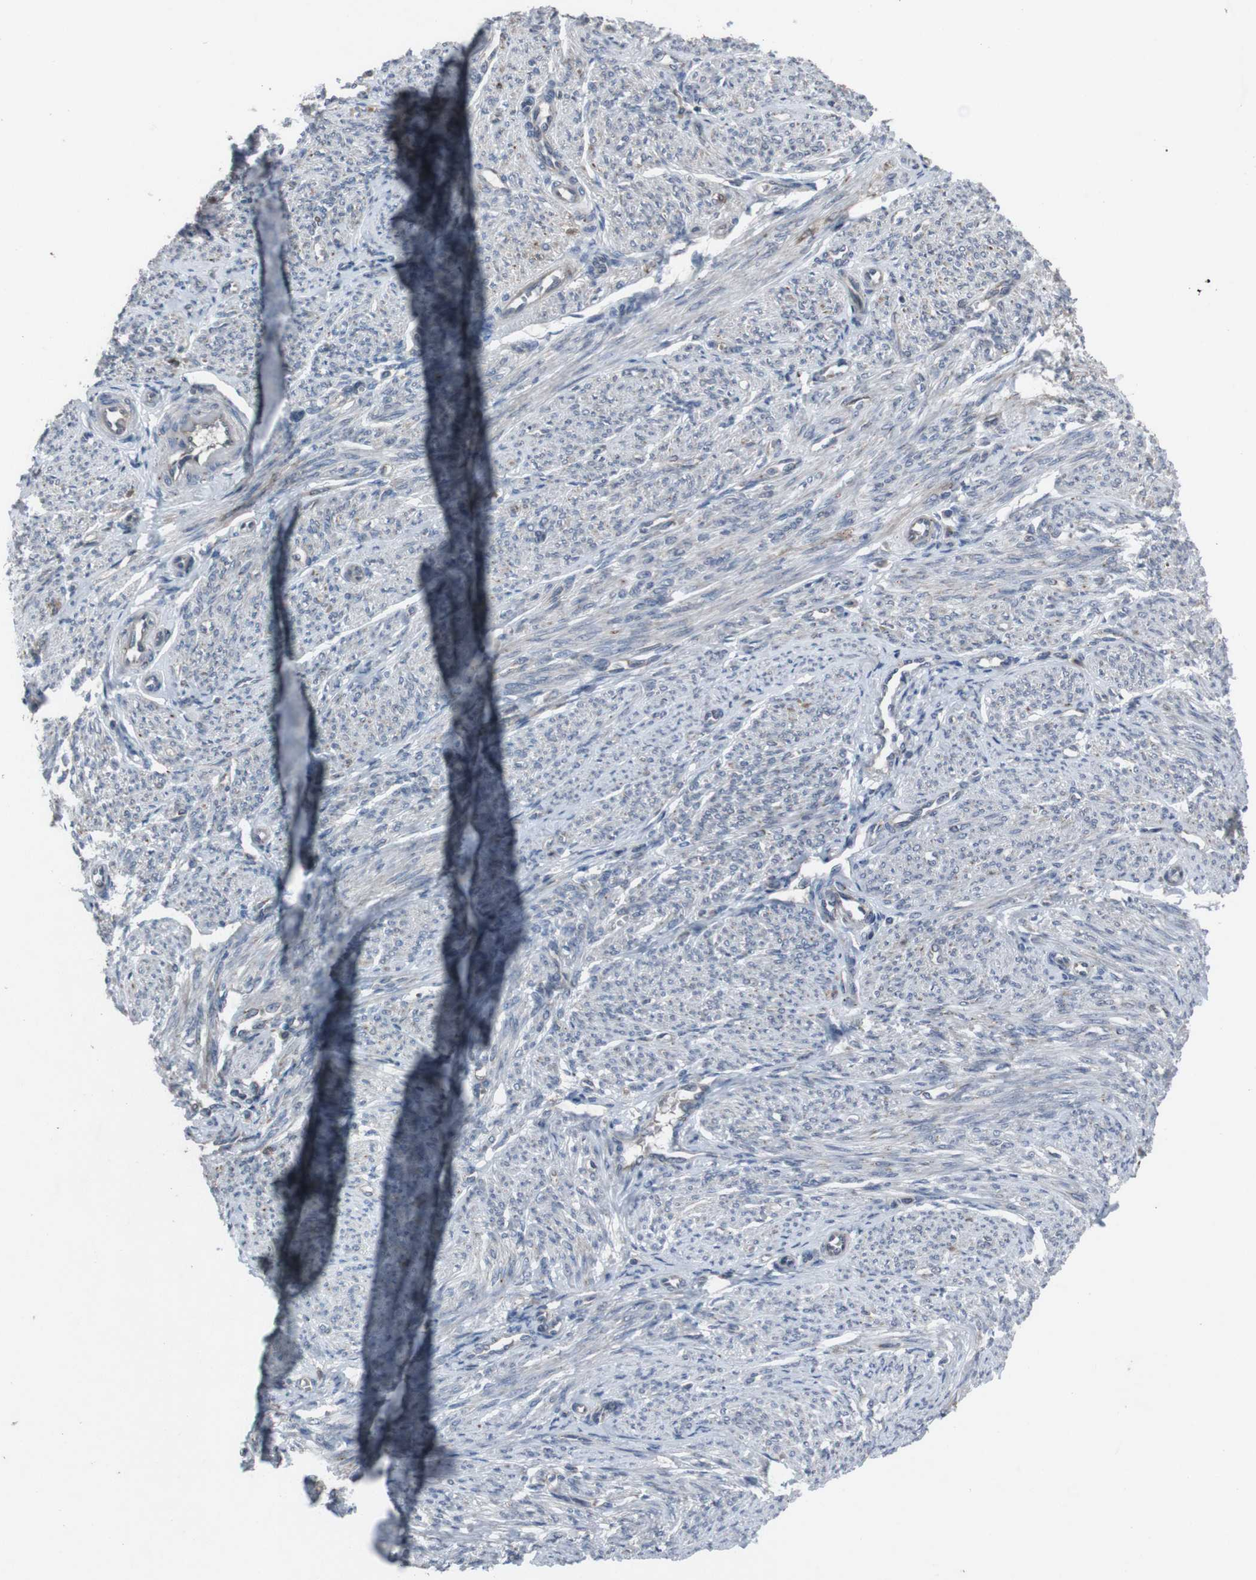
{"staining": {"intensity": "negative", "quantity": "none", "location": "none"}, "tissue": "smooth muscle", "cell_type": "Smooth muscle cells", "image_type": "normal", "snomed": [{"axis": "morphology", "description": "Normal tissue, NOS"}, {"axis": "topography", "description": "Smooth muscle"}], "caption": "Immunohistochemical staining of benign smooth muscle displays no significant positivity in smooth muscle cells.", "gene": "EFNA5", "patient": {"sex": "female", "age": 65}}